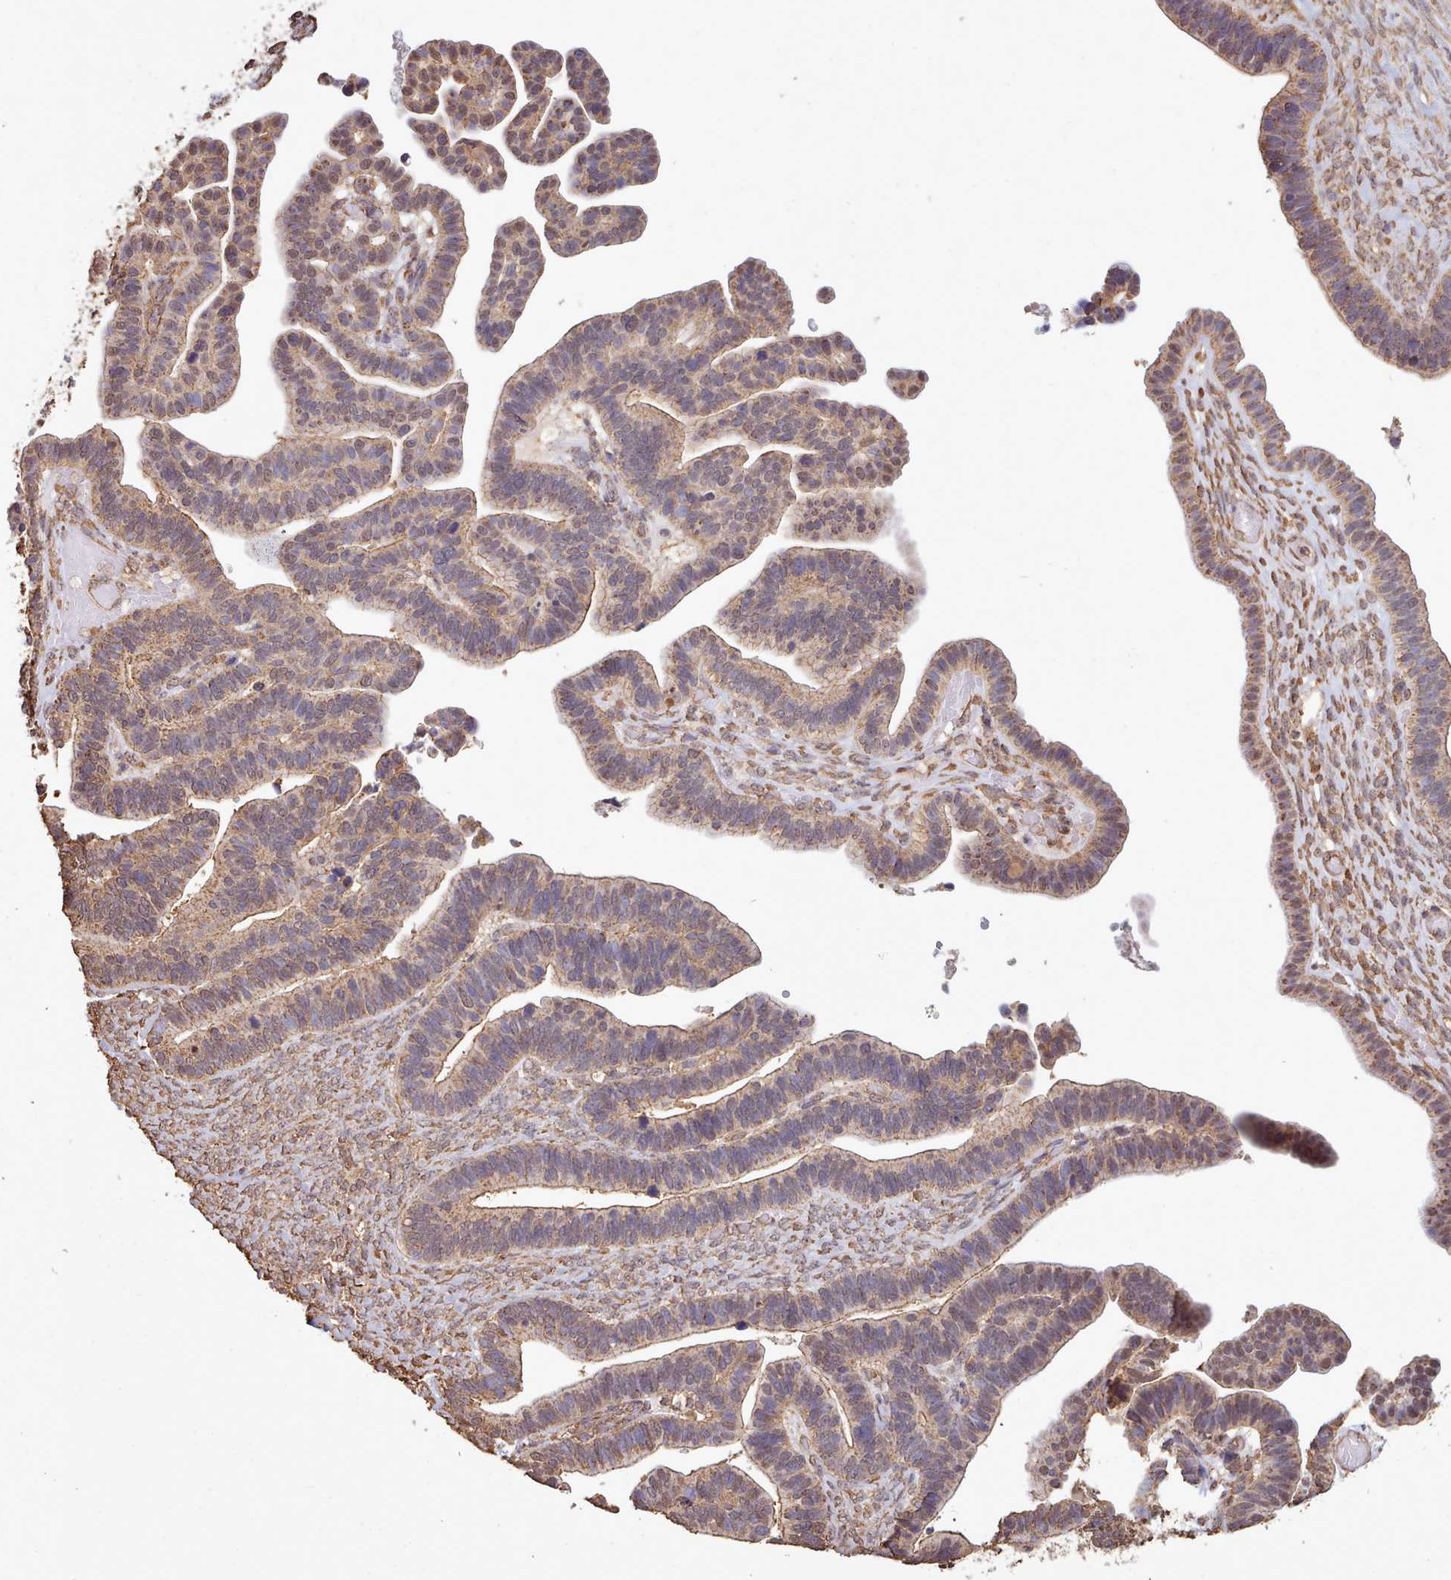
{"staining": {"intensity": "weak", "quantity": ">75%", "location": "cytoplasmic/membranous"}, "tissue": "ovarian cancer", "cell_type": "Tumor cells", "image_type": "cancer", "snomed": [{"axis": "morphology", "description": "Cystadenocarcinoma, serous, NOS"}, {"axis": "topography", "description": "Ovary"}], "caption": "A micrograph of human ovarian cancer (serous cystadenocarcinoma) stained for a protein displays weak cytoplasmic/membranous brown staining in tumor cells. The protein is stained brown, and the nuclei are stained in blue (DAB (3,3'-diaminobenzidine) IHC with brightfield microscopy, high magnification).", "gene": "METRN", "patient": {"sex": "female", "age": 56}}